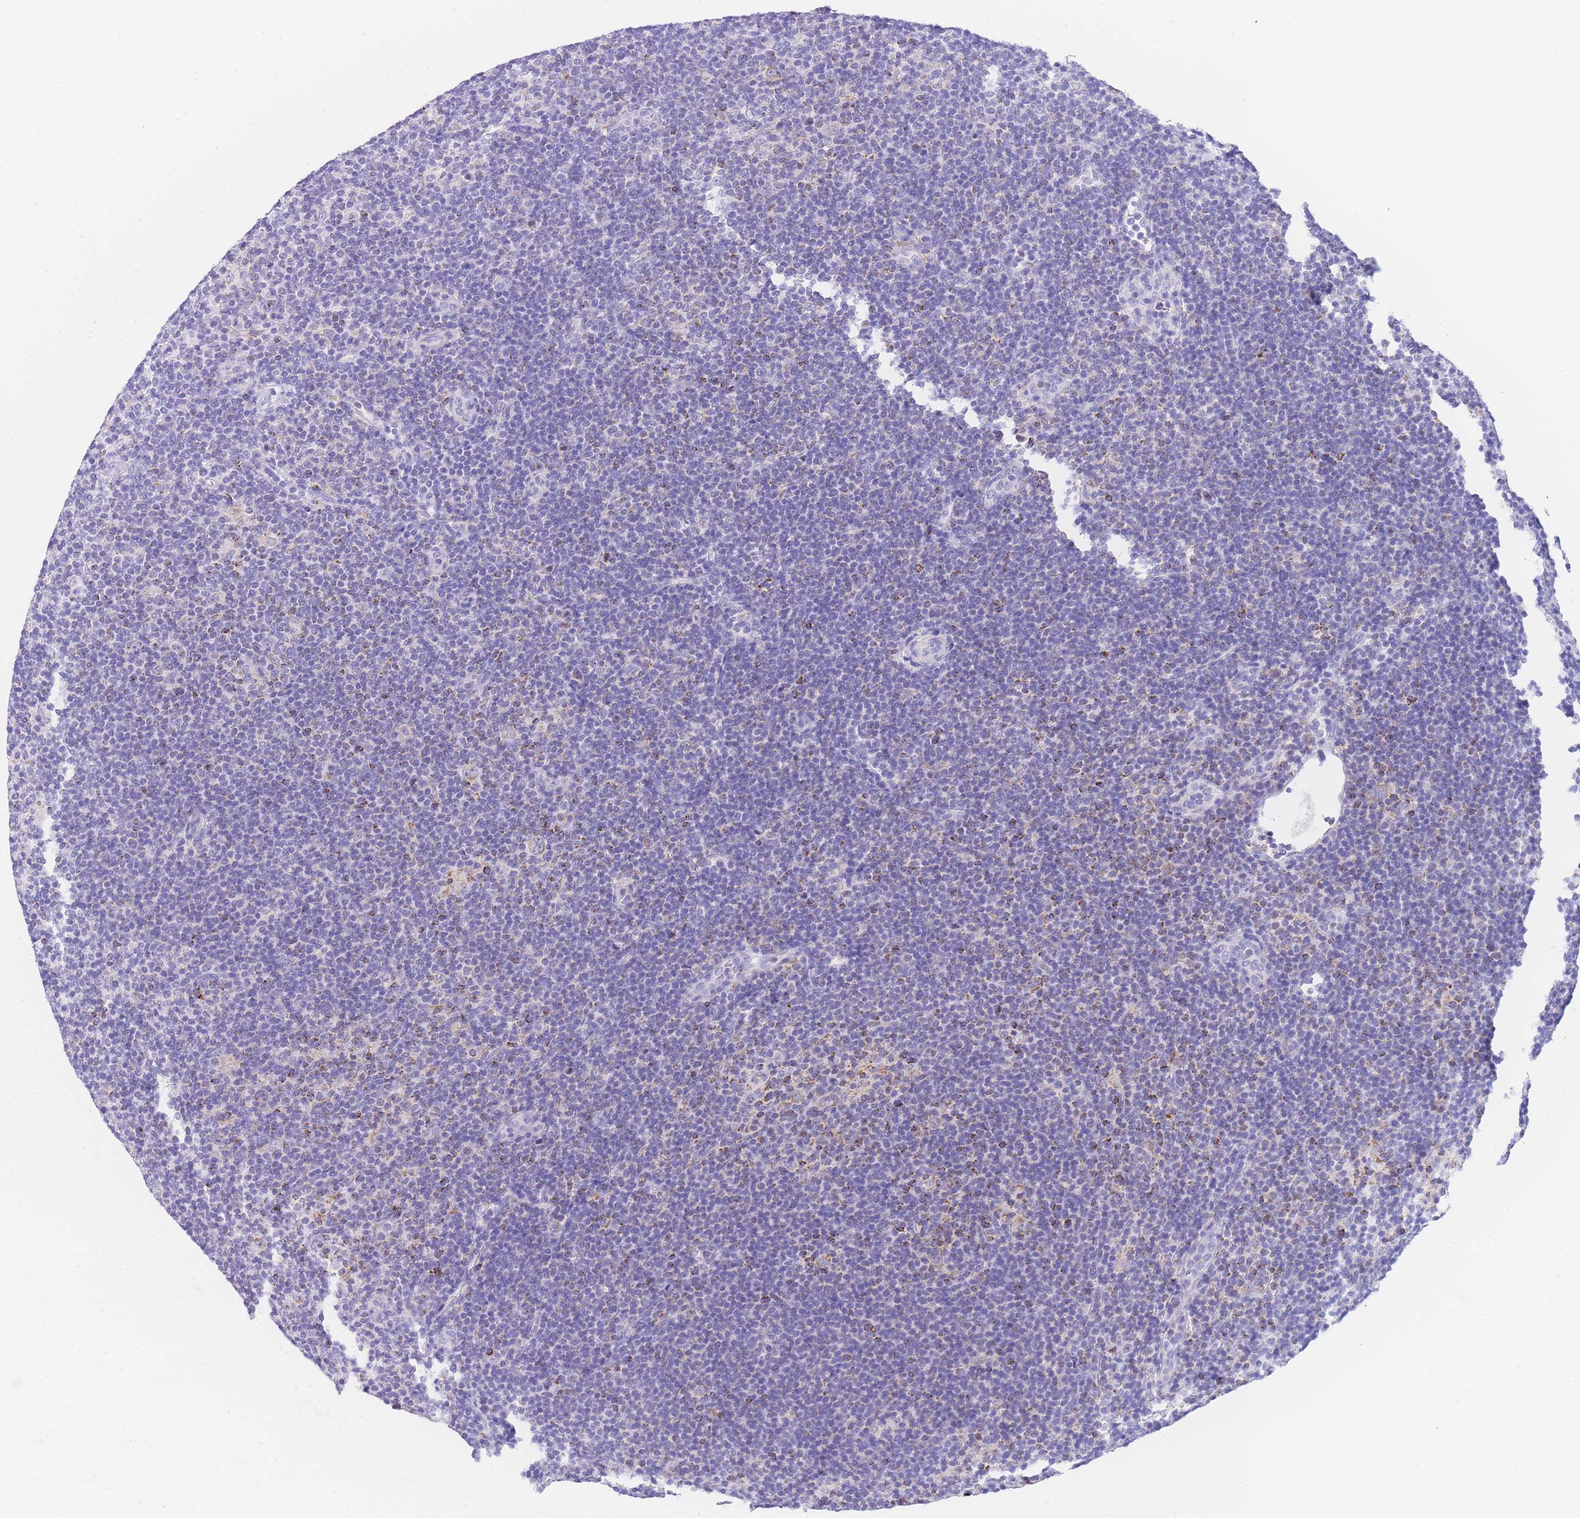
{"staining": {"intensity": "weak", "quantity": "25%-75%", "location": "cytoplasmic/membranous"}, "tissue": "lymphoma", "cell_type": "Tumor cells", "image_type": "cancer", "snomed": [{"axis": "morphology", "description": "Hodgkin's disease, NOS"}, {"axis": "topography", "description": "Lymph node"}], "caption": "Human Hodgkin's disease stained with a brown dye exhibits weak cytoplasmic/membranous positive staining in about 25%-75% of tumor cells.", "gene": "NKD2", "patient": {"sex": "female", "age": 57}}